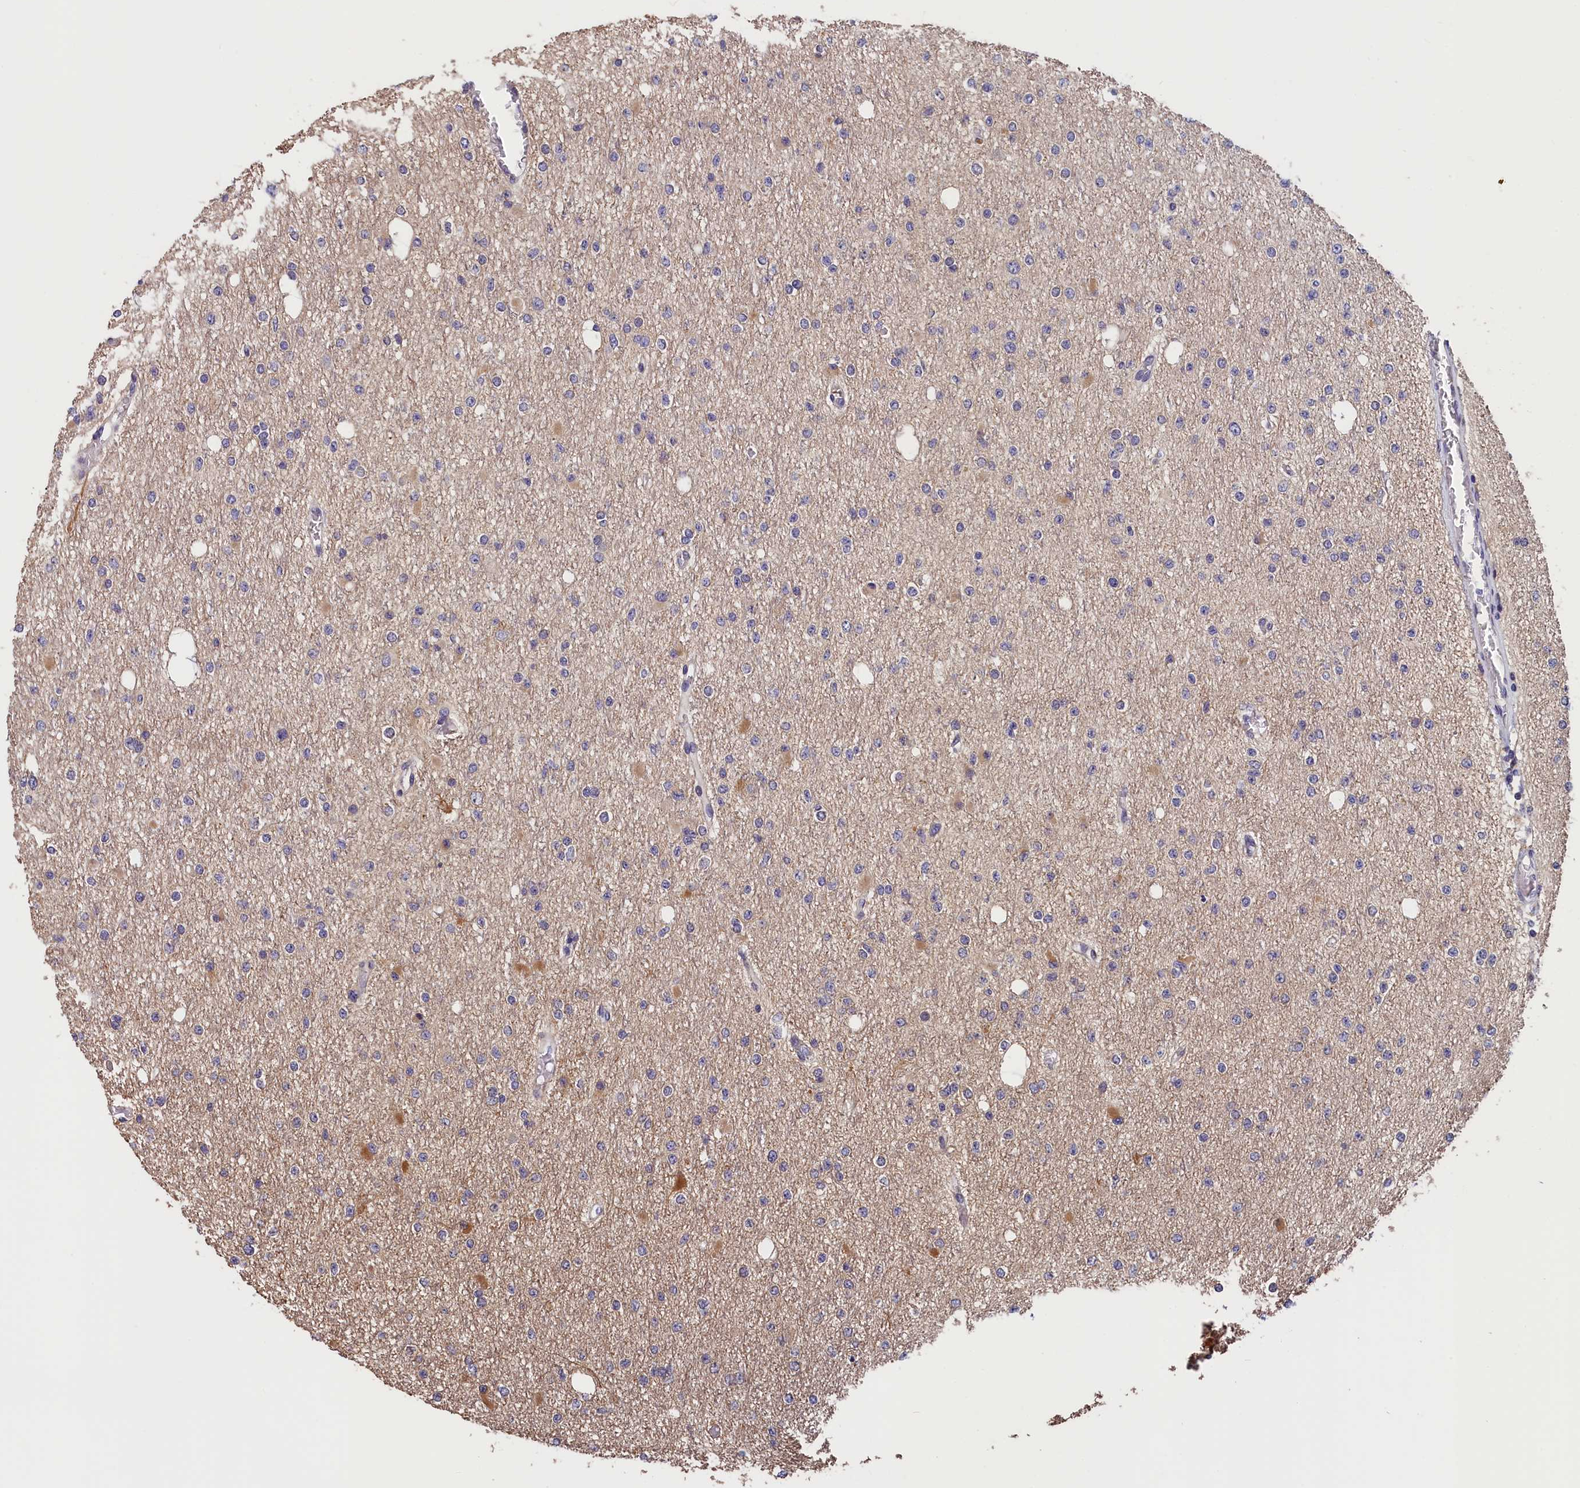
{"staining": {"intensity": "negative", "quantity": "none", "location": "none"}, "tissue": "glioma", "cell_type": "Tumor cells", "image_type": "cancer", "snomed": [{"axis": "morphology", "description": "Glioma, malignant, Low grade"}, {"axis": "topography", "description": "Brain"}], "caption": "A histopathology image of malignant glioma (low-grade) stained for a protein displays no brown staining in tumor cells.", "gene": "TMEM116", "patient": {"sex": "female", "age": 22}}